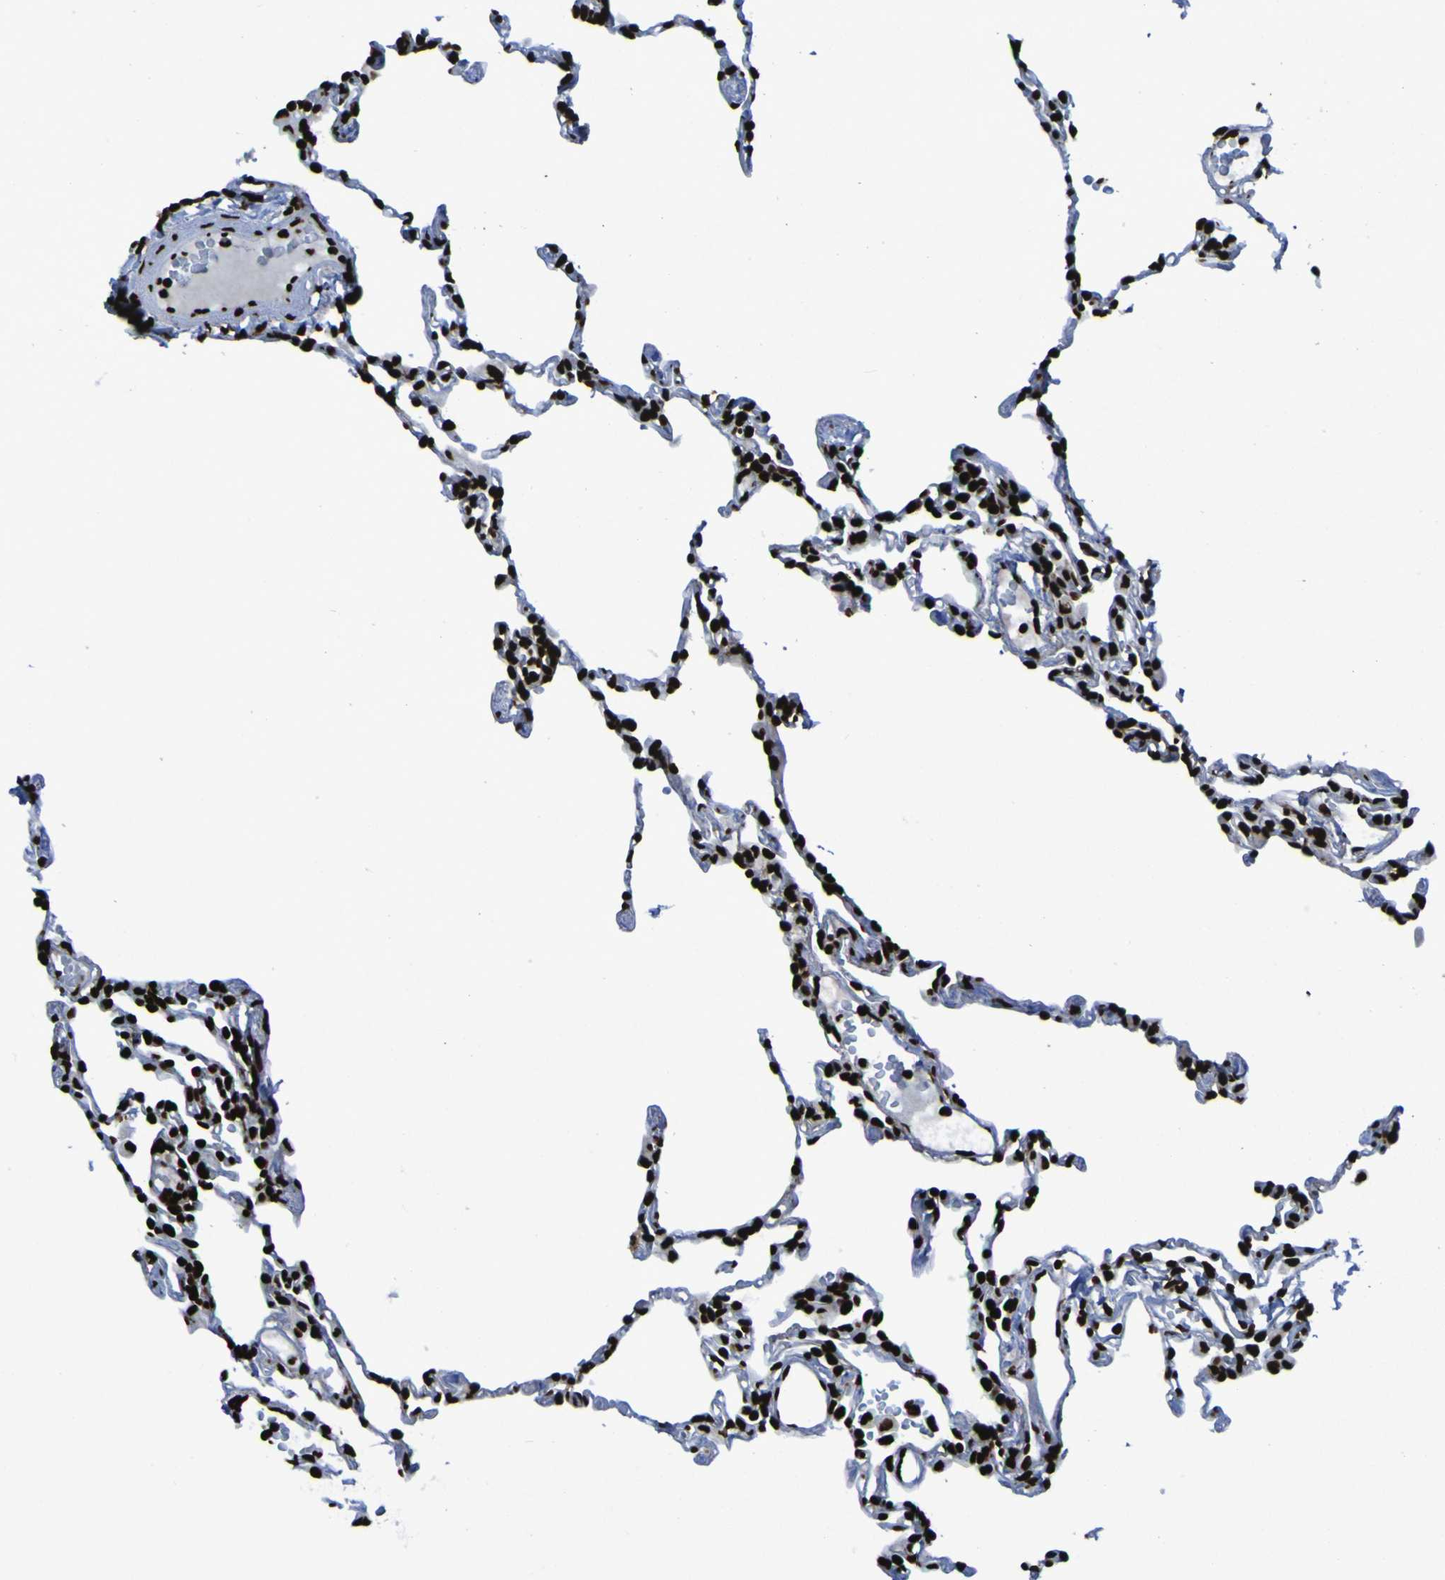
{"staining": {"intensity": "strong", "quantity": ">75%", "location": "nuclear"}, "tissue": "lung", "cell_type": "Alveolar cells", "image_type": "normal", "snomed": [{"axis": "morphology", "description": "Normal tissue, NOS"}, {"axis": "topography", "description": "Lung"}], "caption": "Immunohistochemistry (DAB) staining of benign human lung reveals strong nuclear protein positivity in approximately >75% of alveolar cells.", "gene": "NPM1", "patient": {"sex": "female", "age": 49}}